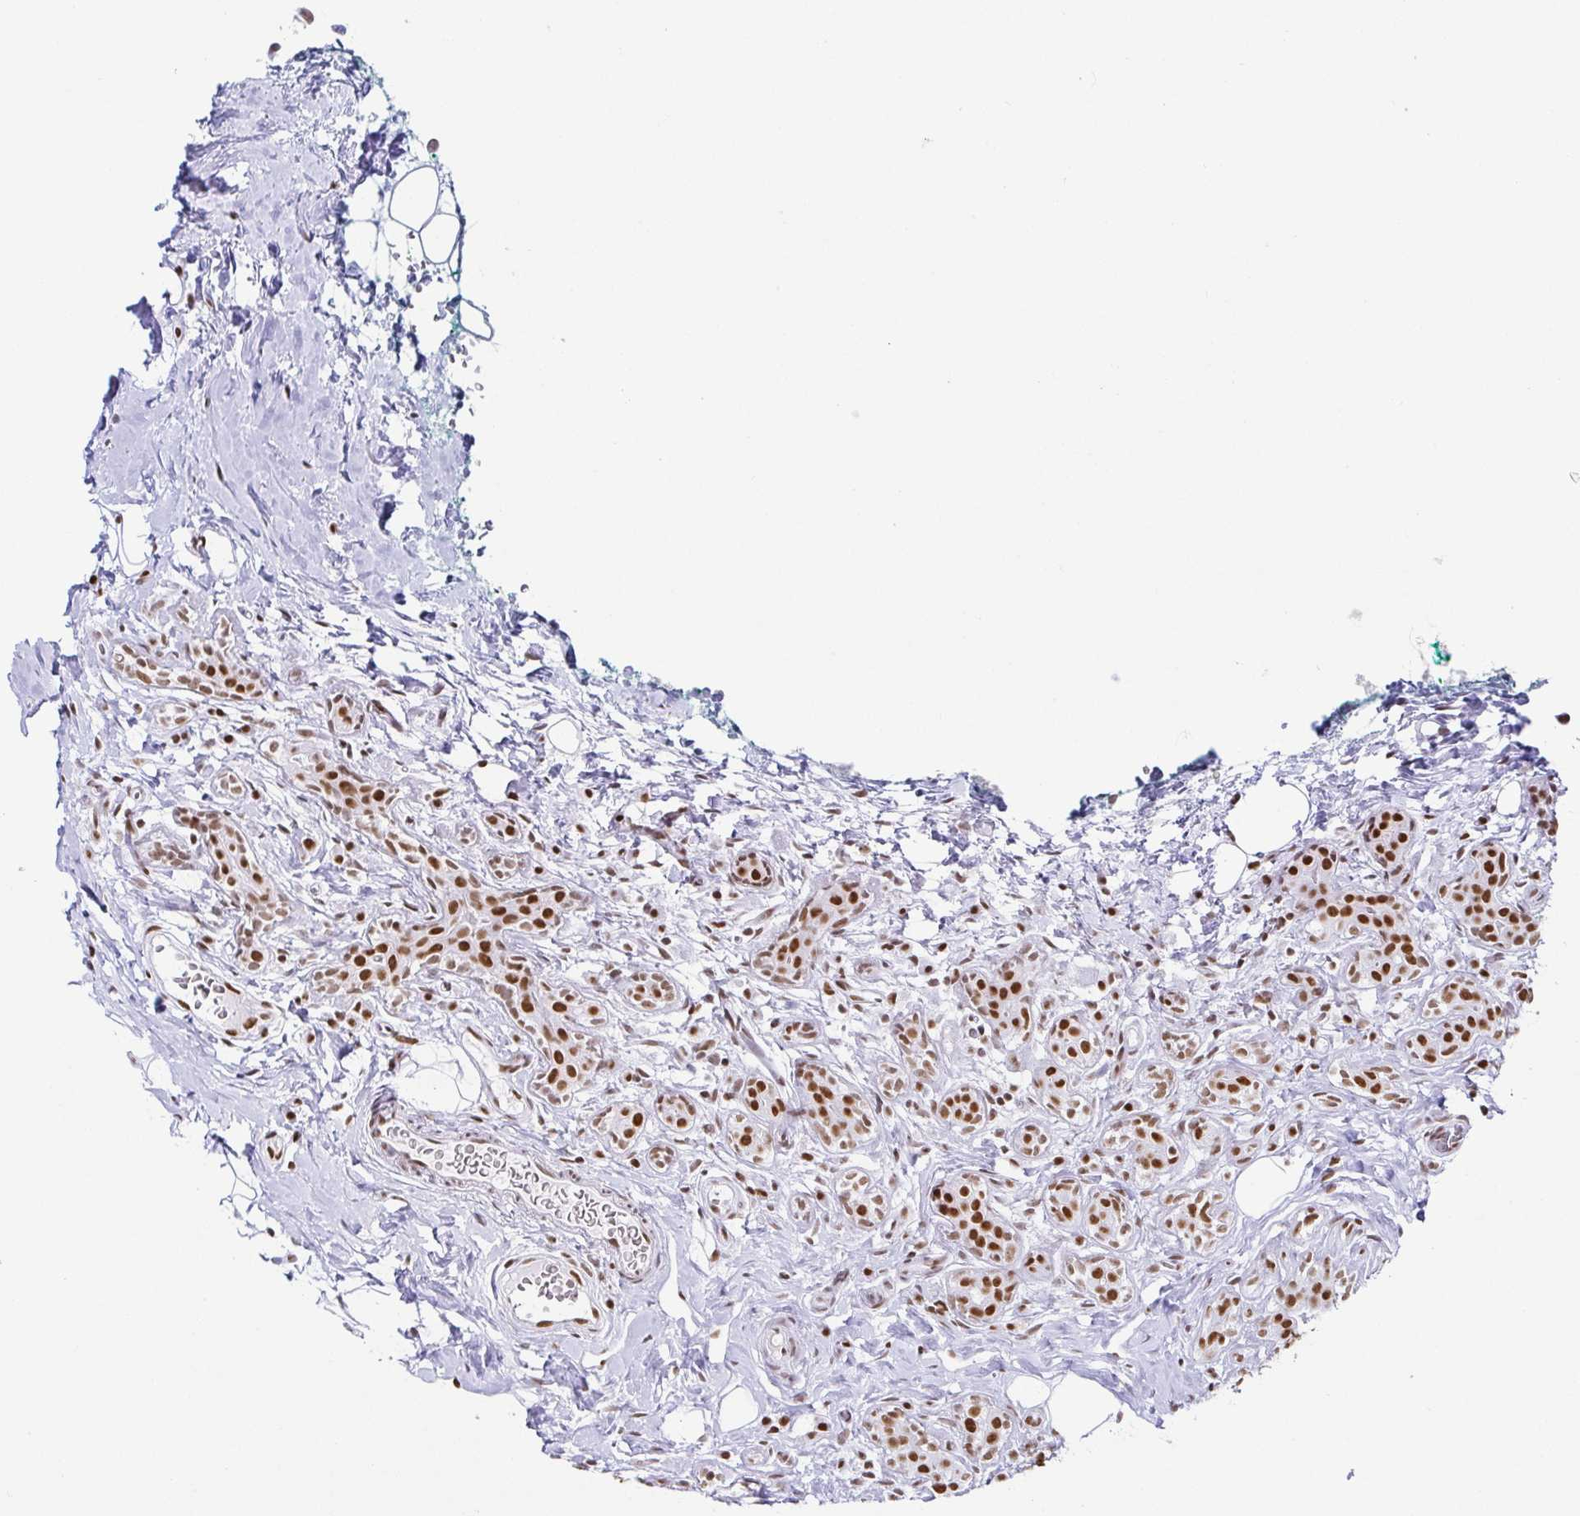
{"staining": {"intensity": "moderate", "quantity": ">75%", "location": "nuclear"}, "tissue": "breast cancer", "cell_type": "Tumor cells", "image_type": "cancer", "snomed": [{"axis": "morphology", "description": "Duct carcinoma"}, {"axis": "topography", "description": "Breast"}], "caption": "Immunohistochemistry of invasive ductal carcinoma (breast) demonstrates medium levels of moderate nuclear expression in about >75% of tumor cells.", "gene": "EWSR1", "patient": {"sex": "female", "age": 43}}